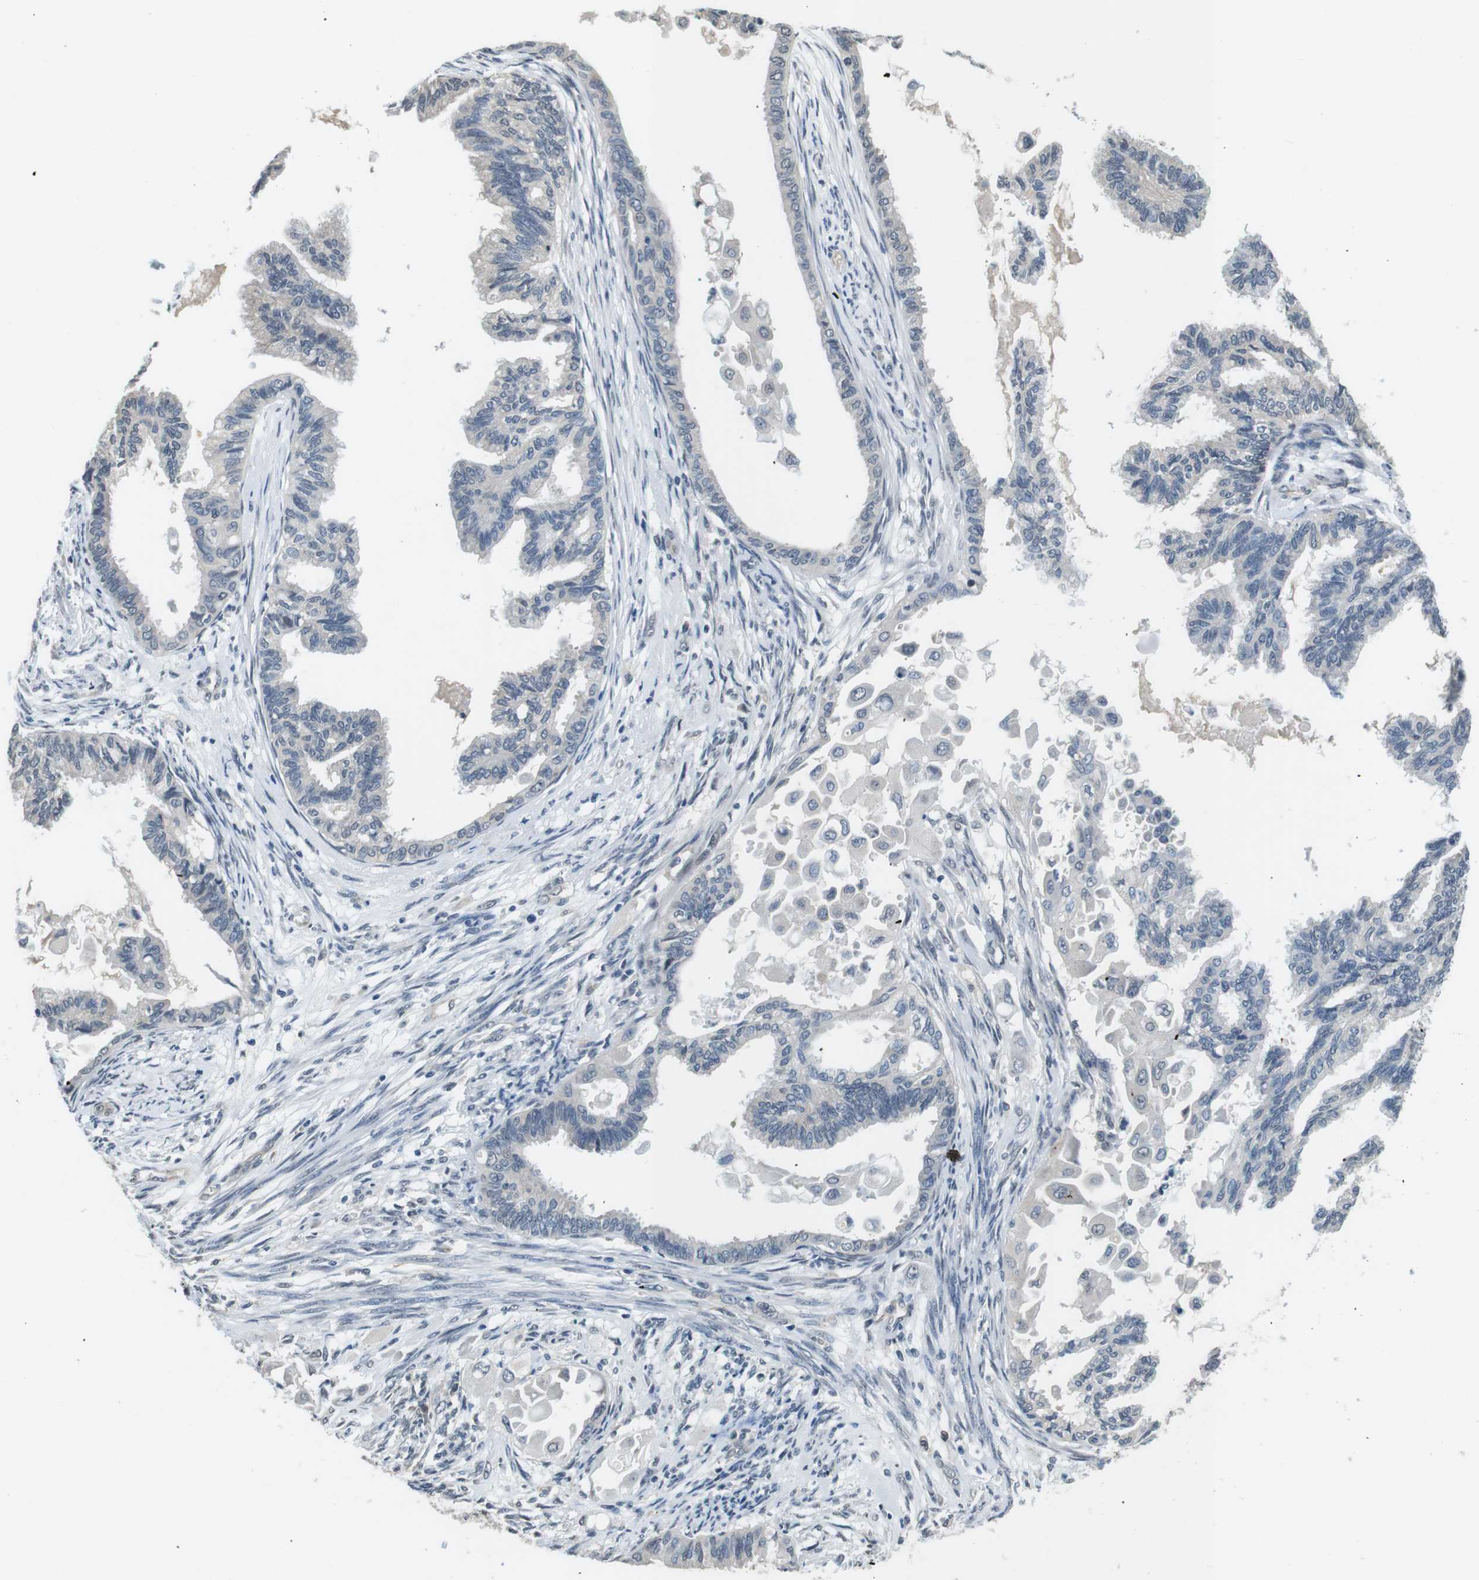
{"staining": {"intensity": "negative", "quantity": "none", "location": "none"}, "tissue": "cervical cancer", "cell_type": "Tumor cells", "image_type": "cancer", "snomed": [{"axis": "morphology", "description": "Normal tissue, NOS"}, {"axis": "morphology", "description": "Adenocarcinoma, NOS"}, {"axis": "topography", "description": "Cervix"}, {"axis": "topography", "description": "Endometrium"}], "caption": "Human cervical adenocarcinoma stained for a protein using immunohistochemistry (IHC) exhibits no expression in tumor cells.", "gene": "CD163L1", "patient": {"sex": "female", "age": 86}}